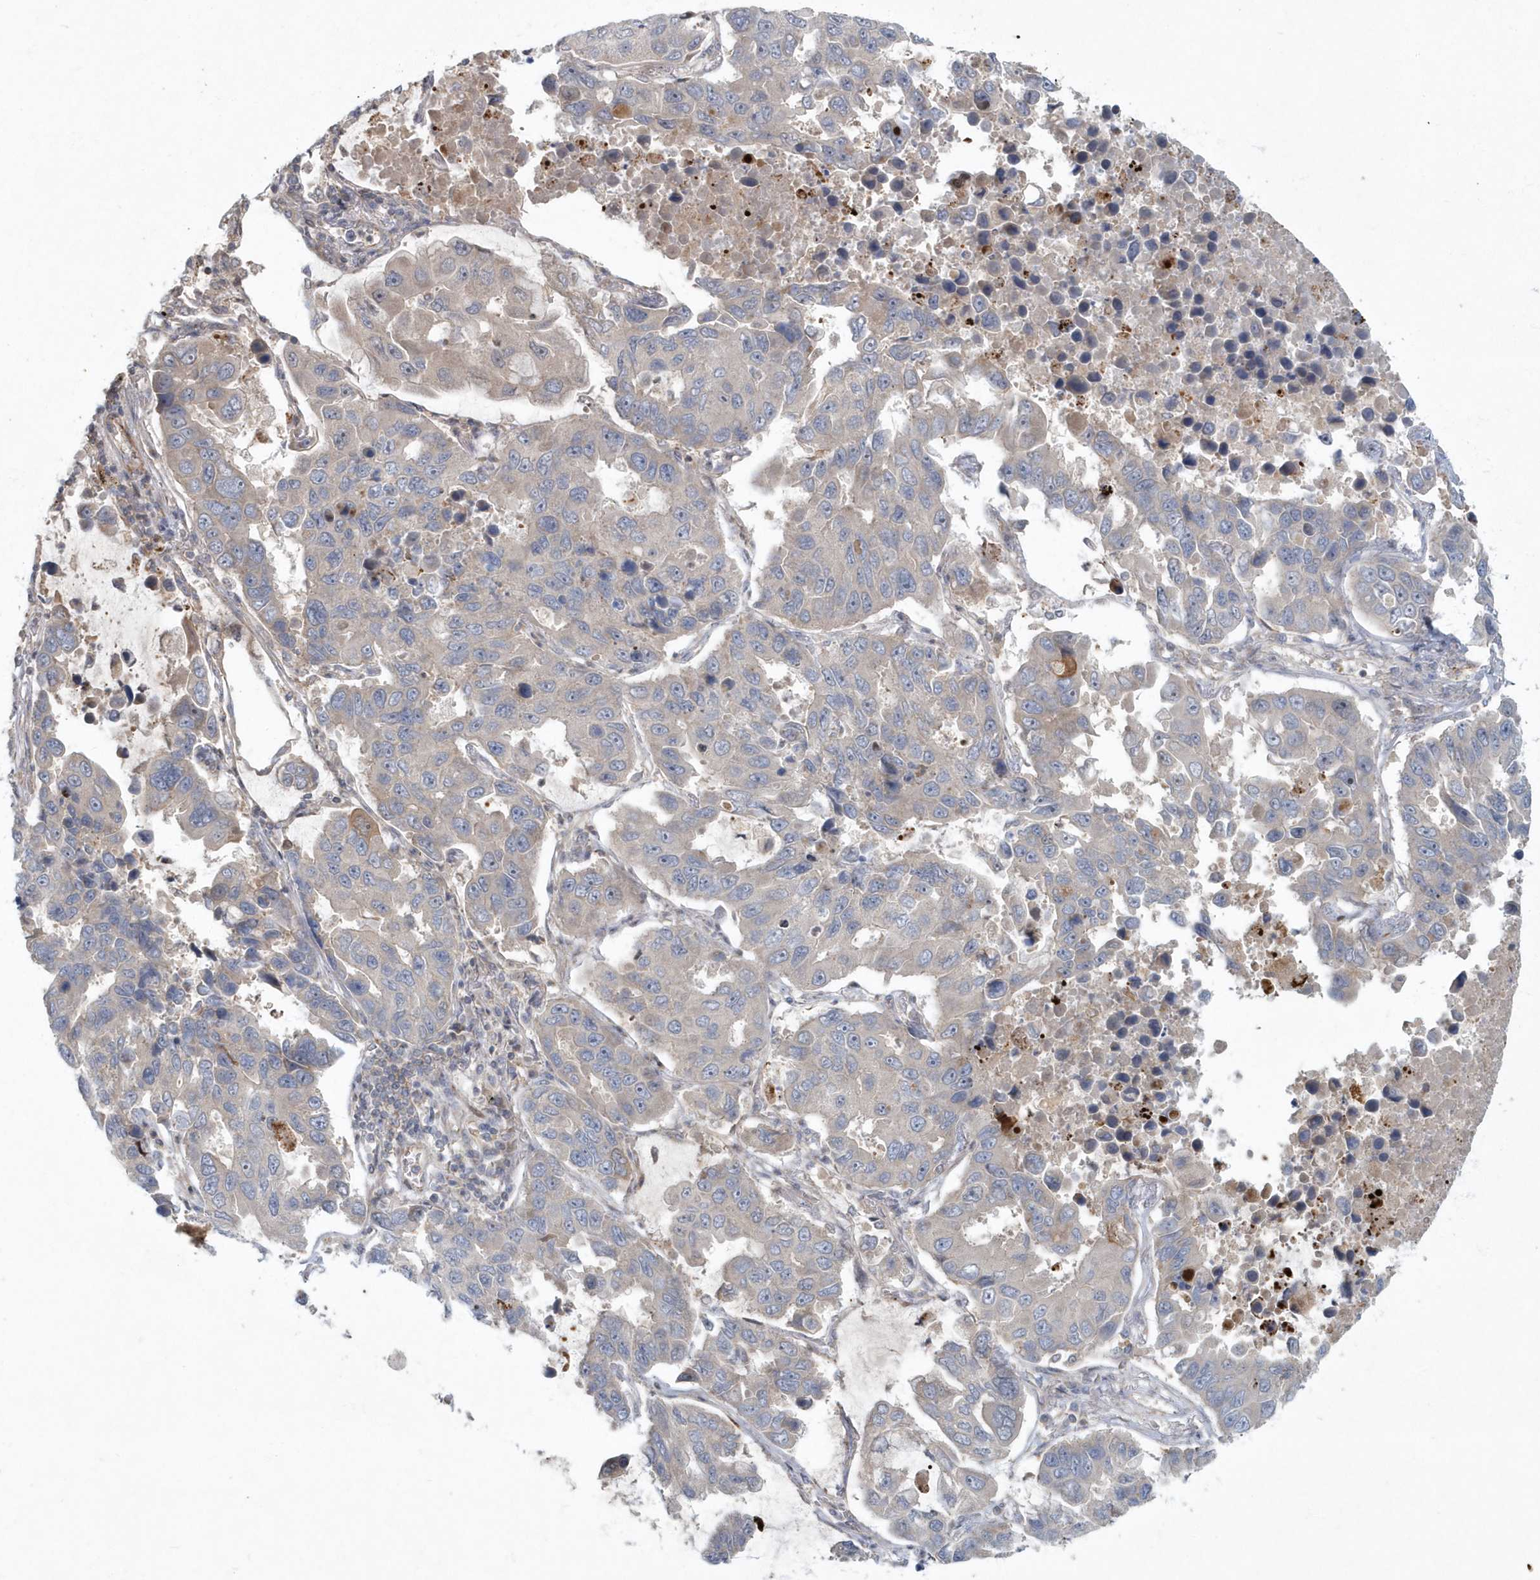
{"staining": {"intensity": "negative", "quantity": "none", "location": "none"}, "tissue": "lung cancer", "cell_type": "Tumor cells", "image_type": "cancer", "snomed": [{"axis": "morphology", "description": "Adenocarcinoma, NOS"}, {"axis": "topography", "description": "Lung"}], "caption": "IHC of lung cancer (adenocarcinoma) exhibits no expression in tumor cells.", "gene": "ARHGEF38", "patient": {"sex": "male", "age": 64}}